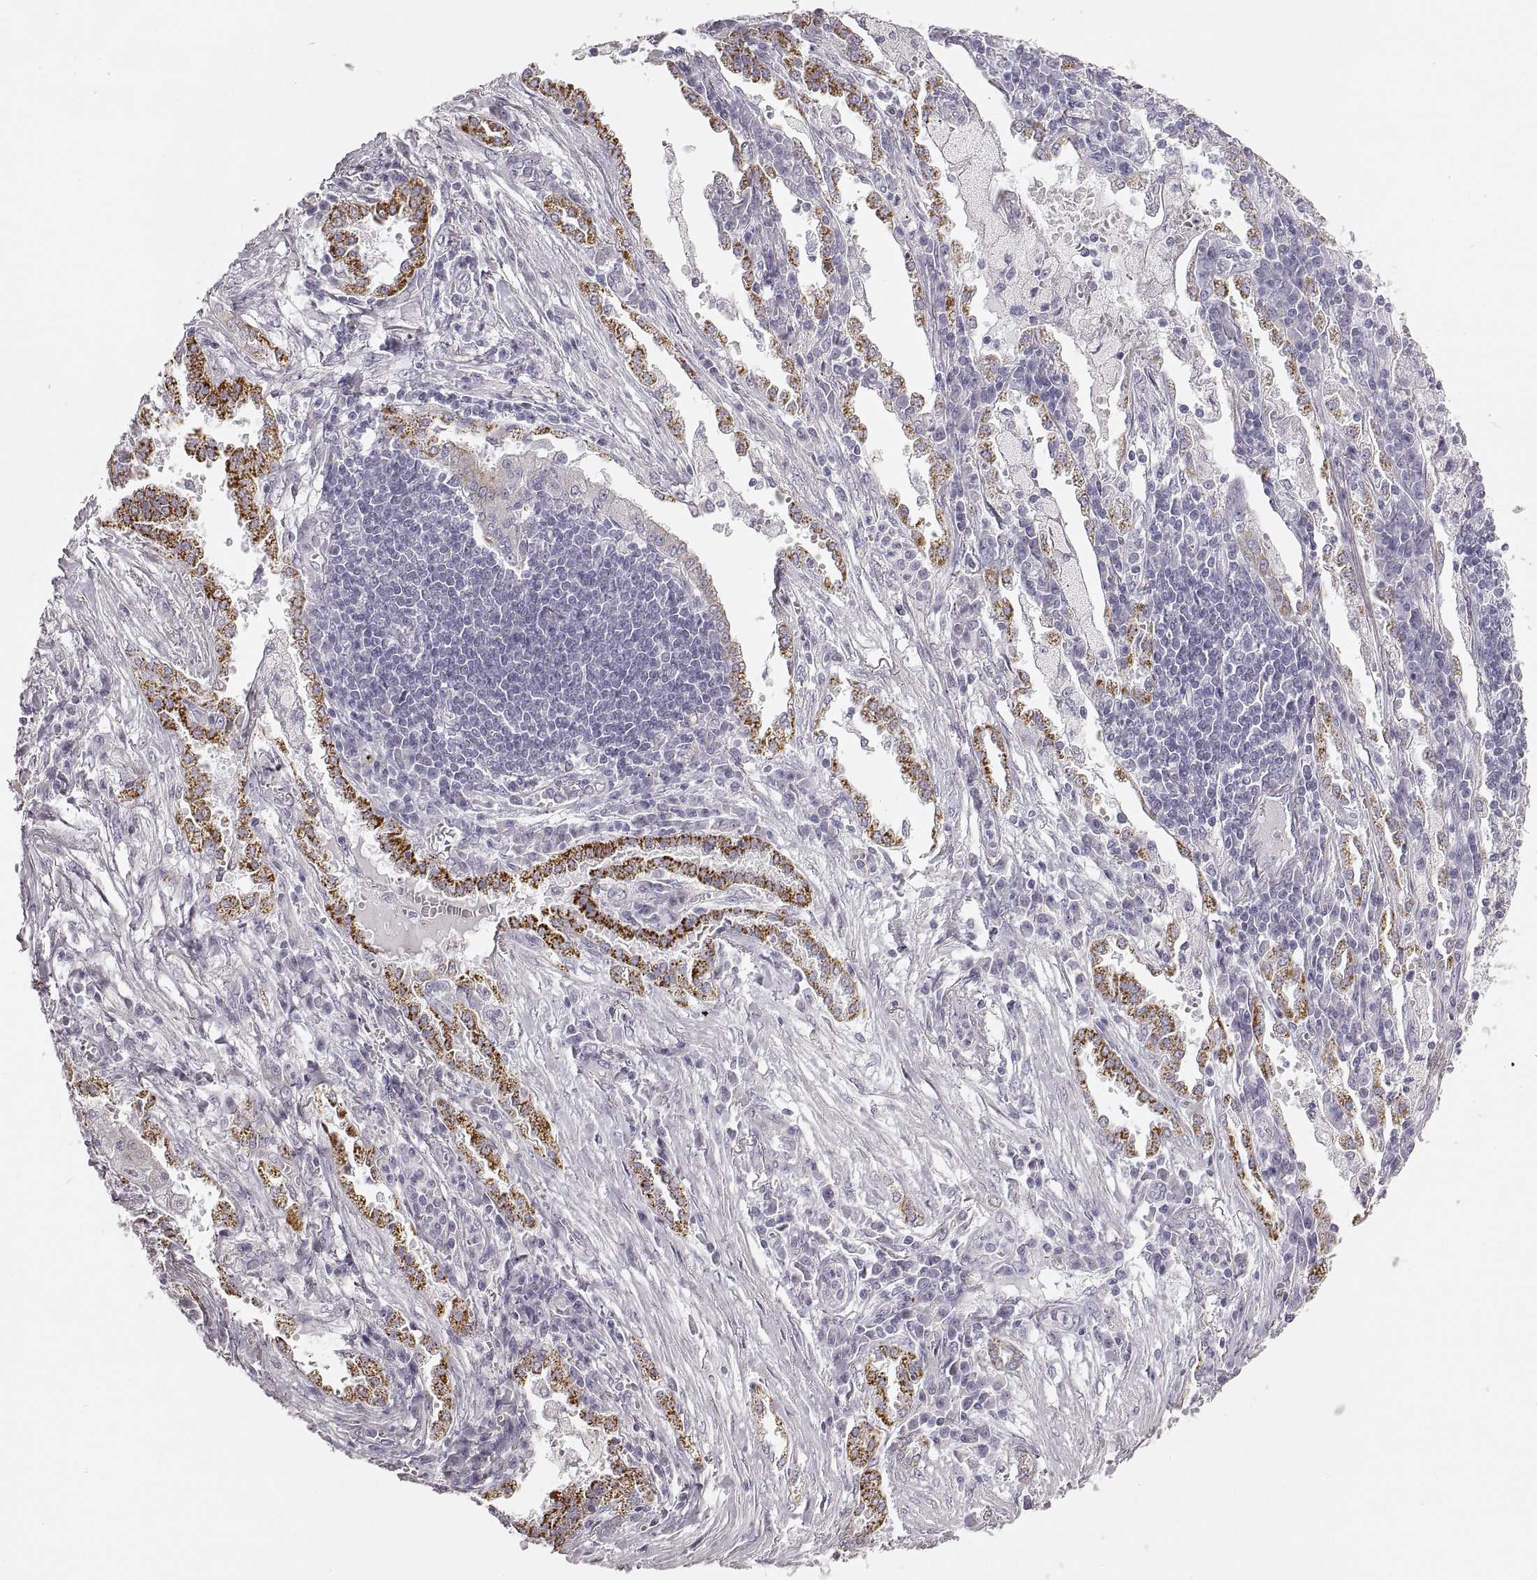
{"staining": {"intensity": "strong", "quantity": "25%-75%", "location": "cytoplasmic/membranous"}, "tissue": "lung cancer", "cell_type": "Tumor cells", "image_type": "cancer", "snomed": [{"axis": "morphology", "description": "Adenocarcinoma, NOS"}, {"axis": "topography", "description": "Lung"}], "caption": "Lung cancer (adenocarcinoma) stained with immunohistochemistry (IHC) shows strong cytoplasmic/membranous staining in about 25%-75% of tumor cells.", "gene": "RDH13", "patient": {"sex": "male", "age": 57}}